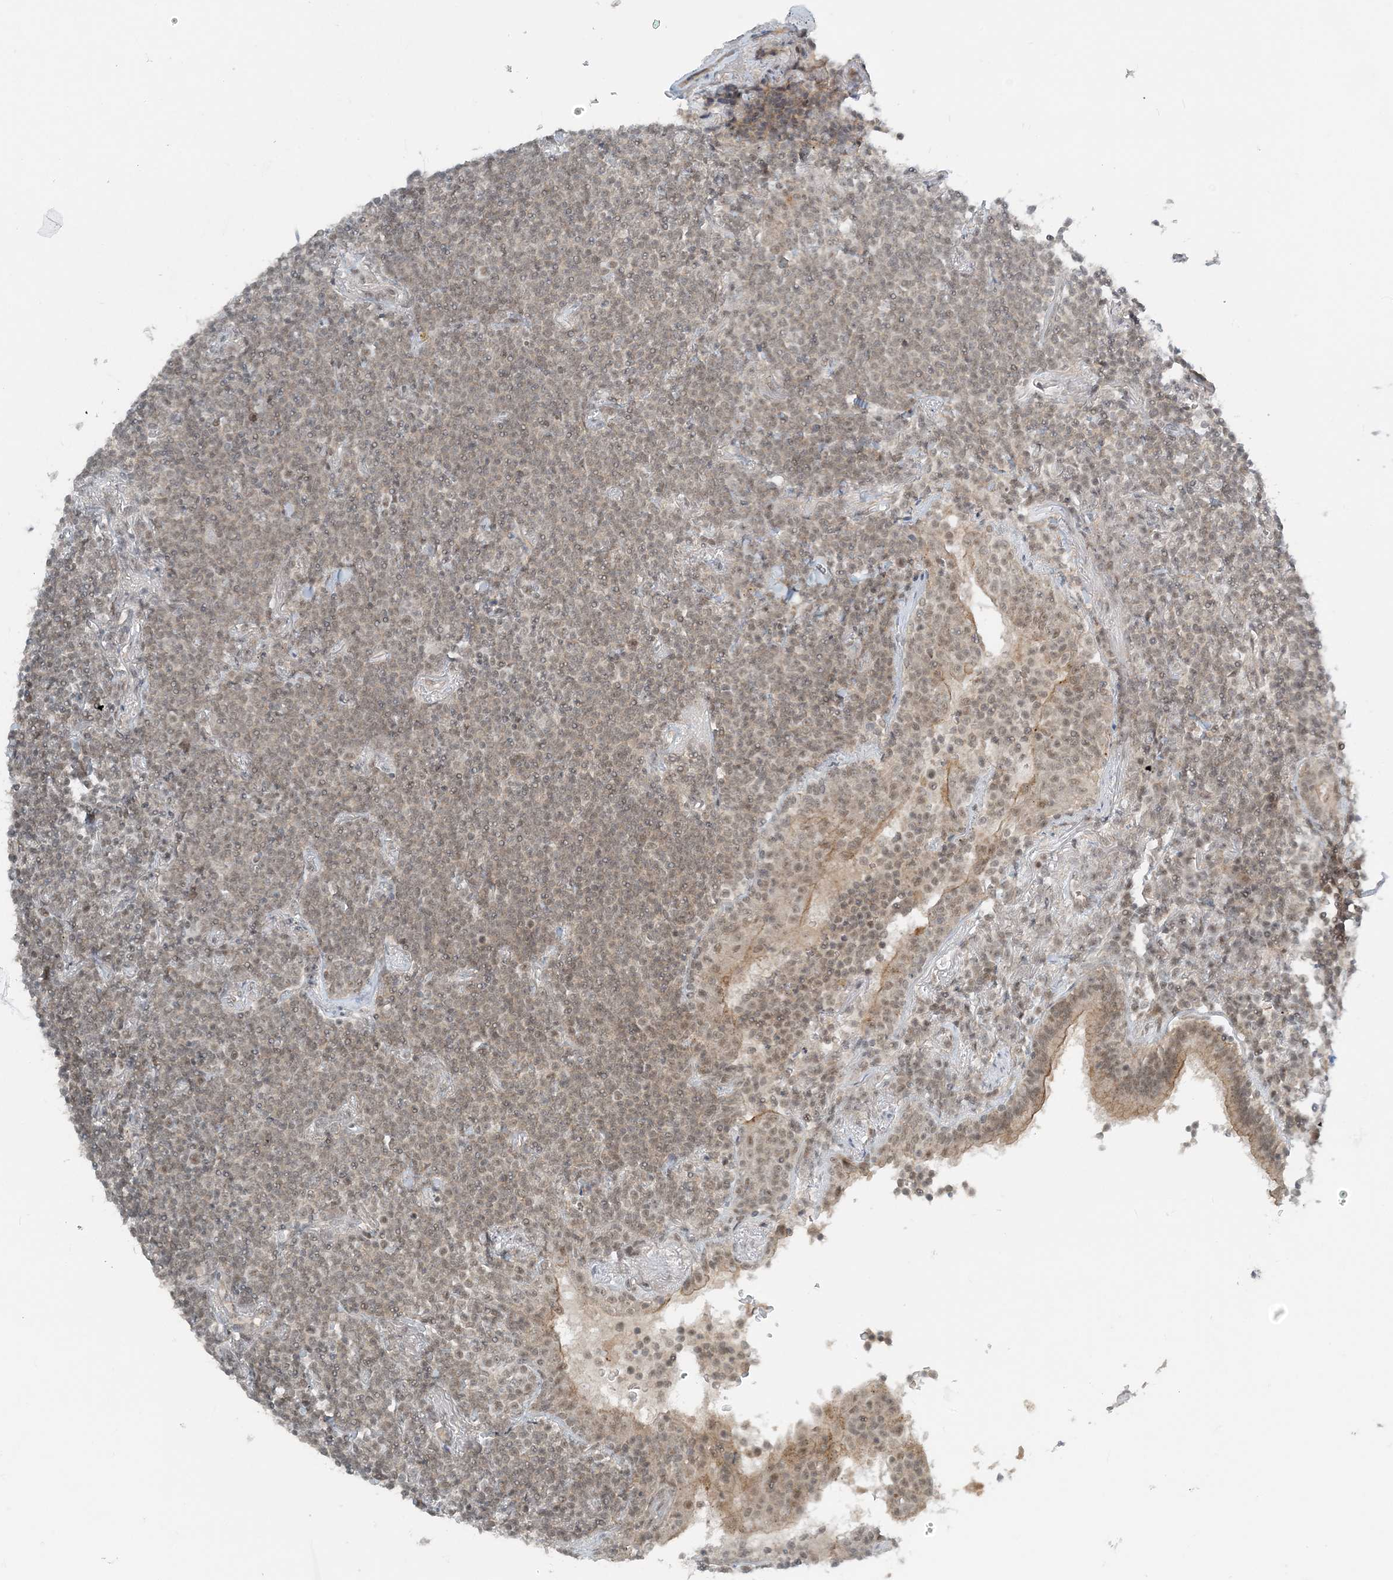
{"staining": {"intensity": "weak", "quantity": ">75%", "location": "nuclear"}, "tissue": "lymphoma", "cell_type": "Tumor cells", "image_type": "cancer", "snomed": [{"axis": "morphology", "description": "Malignant lymphoma, non-Hodgkin's type, Low grade"}, {"axis": "topography", "description": "Lung"}], "caption": "DAB immunohistochemical staining of human low-grade malignant lymphoma, non-Hodgkin's type displays weak nuclear protein positivity in approximately >75% of tumor cells.", "gene": "ATP11A", "patient": {"sex": "female", "age": 71}}